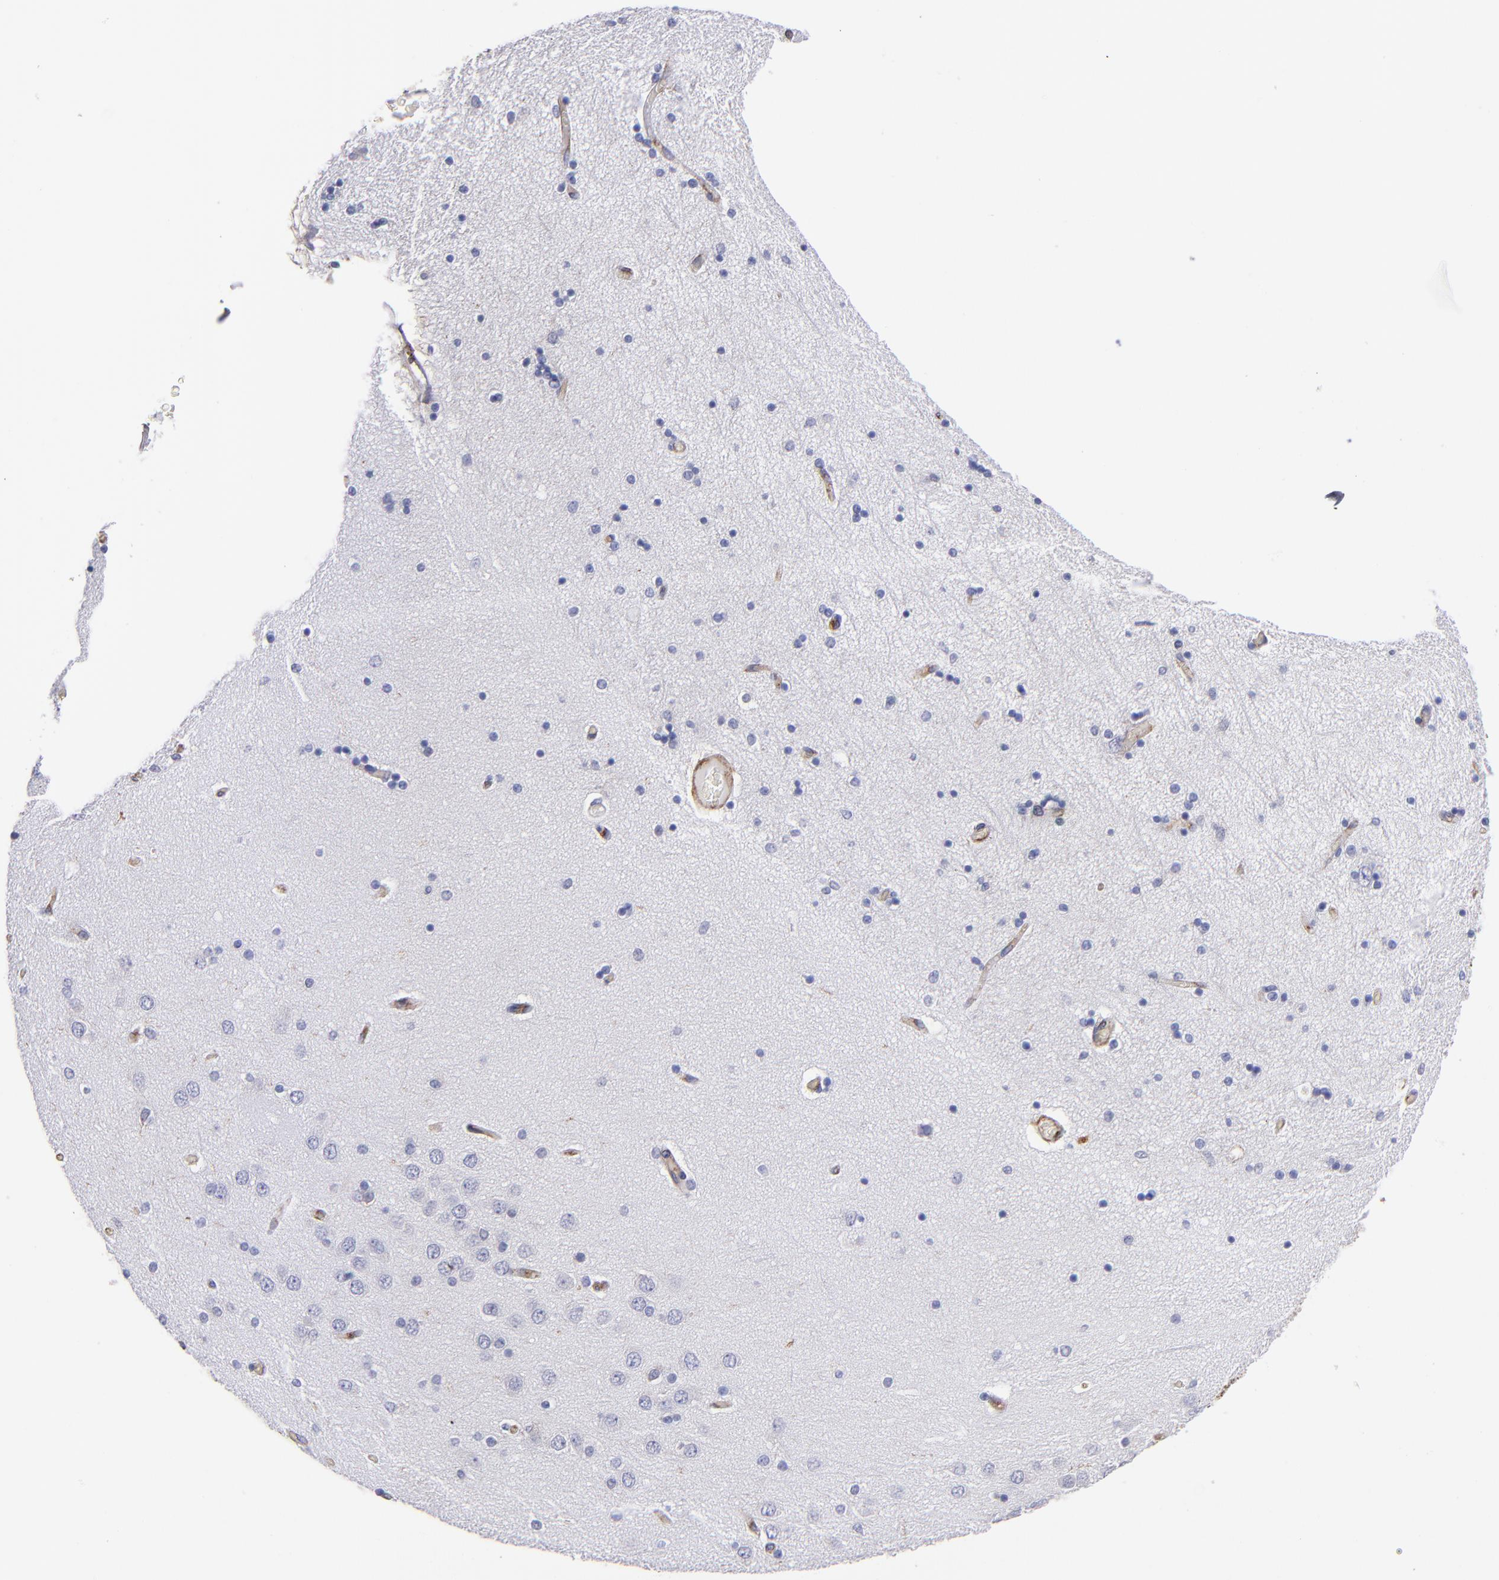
{"staining": {"intensity": "negative", "quantity": "none", "location": "none"}, "tissue": "hippocampus", "cell_type": "Glial cells", "image_type": "normal", "snomed": [{"axis": "morphology", "description": "Normal tissue, NOS"}, {"axis": "topography", "description": "Hippocampus"}], "caption": "An IHC micrograph of normal hippocampus is shown. There is no staining in glial cells of hippocampus.", "gene": "MVP", "patient": {"sex": "female", "age": 54}}